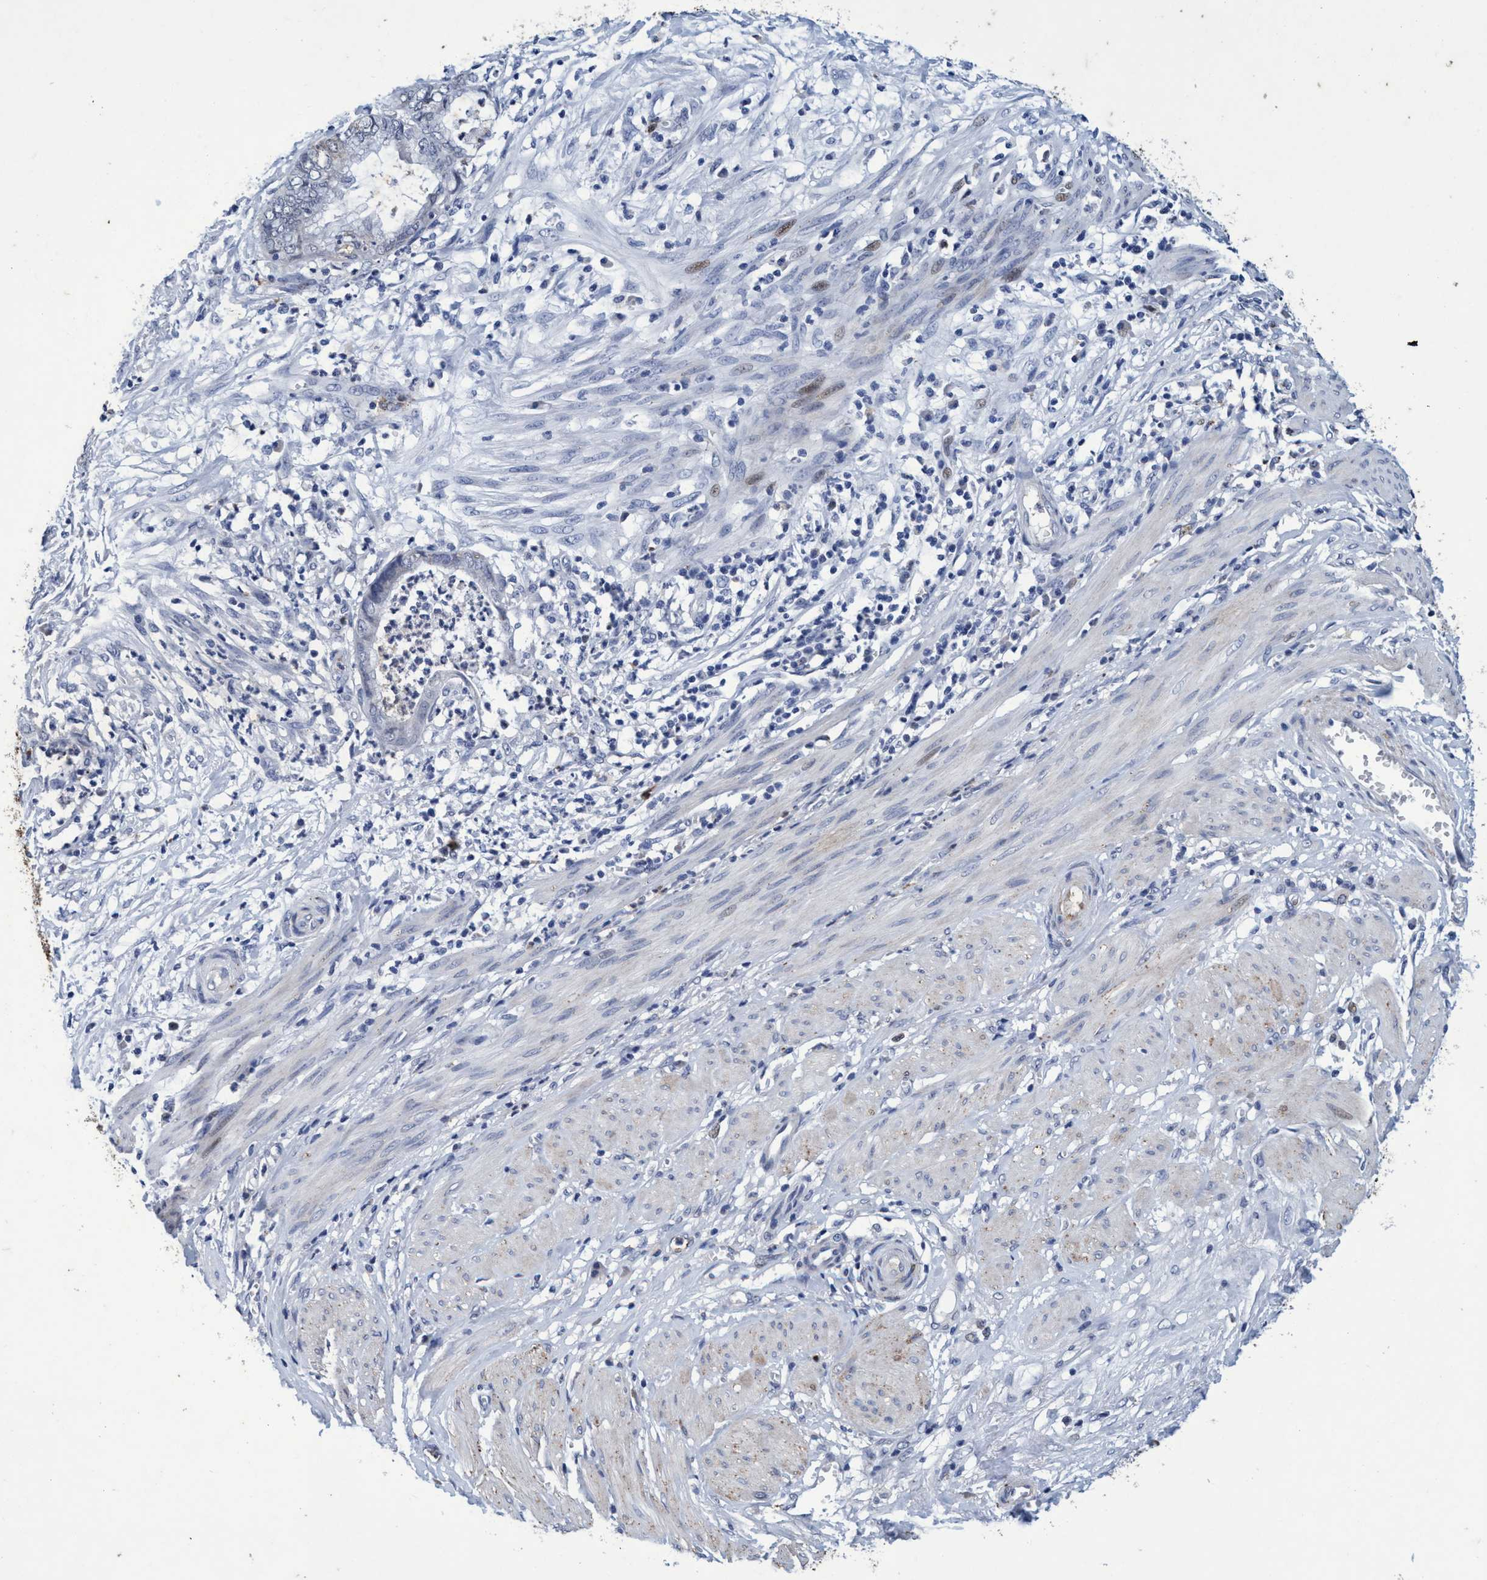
{"staining": {"intensity": "negative", "quantity": "none", "location": "none"}, "tissue": "endometrial cancer", "cell_type": "Tumor cells", "image_type": "cancer", "snomed": [{"axis": "morphology", "description": "Necrosis, NOS"}, {"axis": "morphology", "description": "Adenocarcinoma, NOS"}, {"axis": "topography", "description": "Endometrium"}], "caption": "Immunohistochemistry photomicrograph of neoplastic tissue: human adenocarcinoma (endometrial) stained with DAB reveals no significant protein expression in tumor cells.", "gene": "GRB14", "patient": {"sex": "female", "age": 79}}